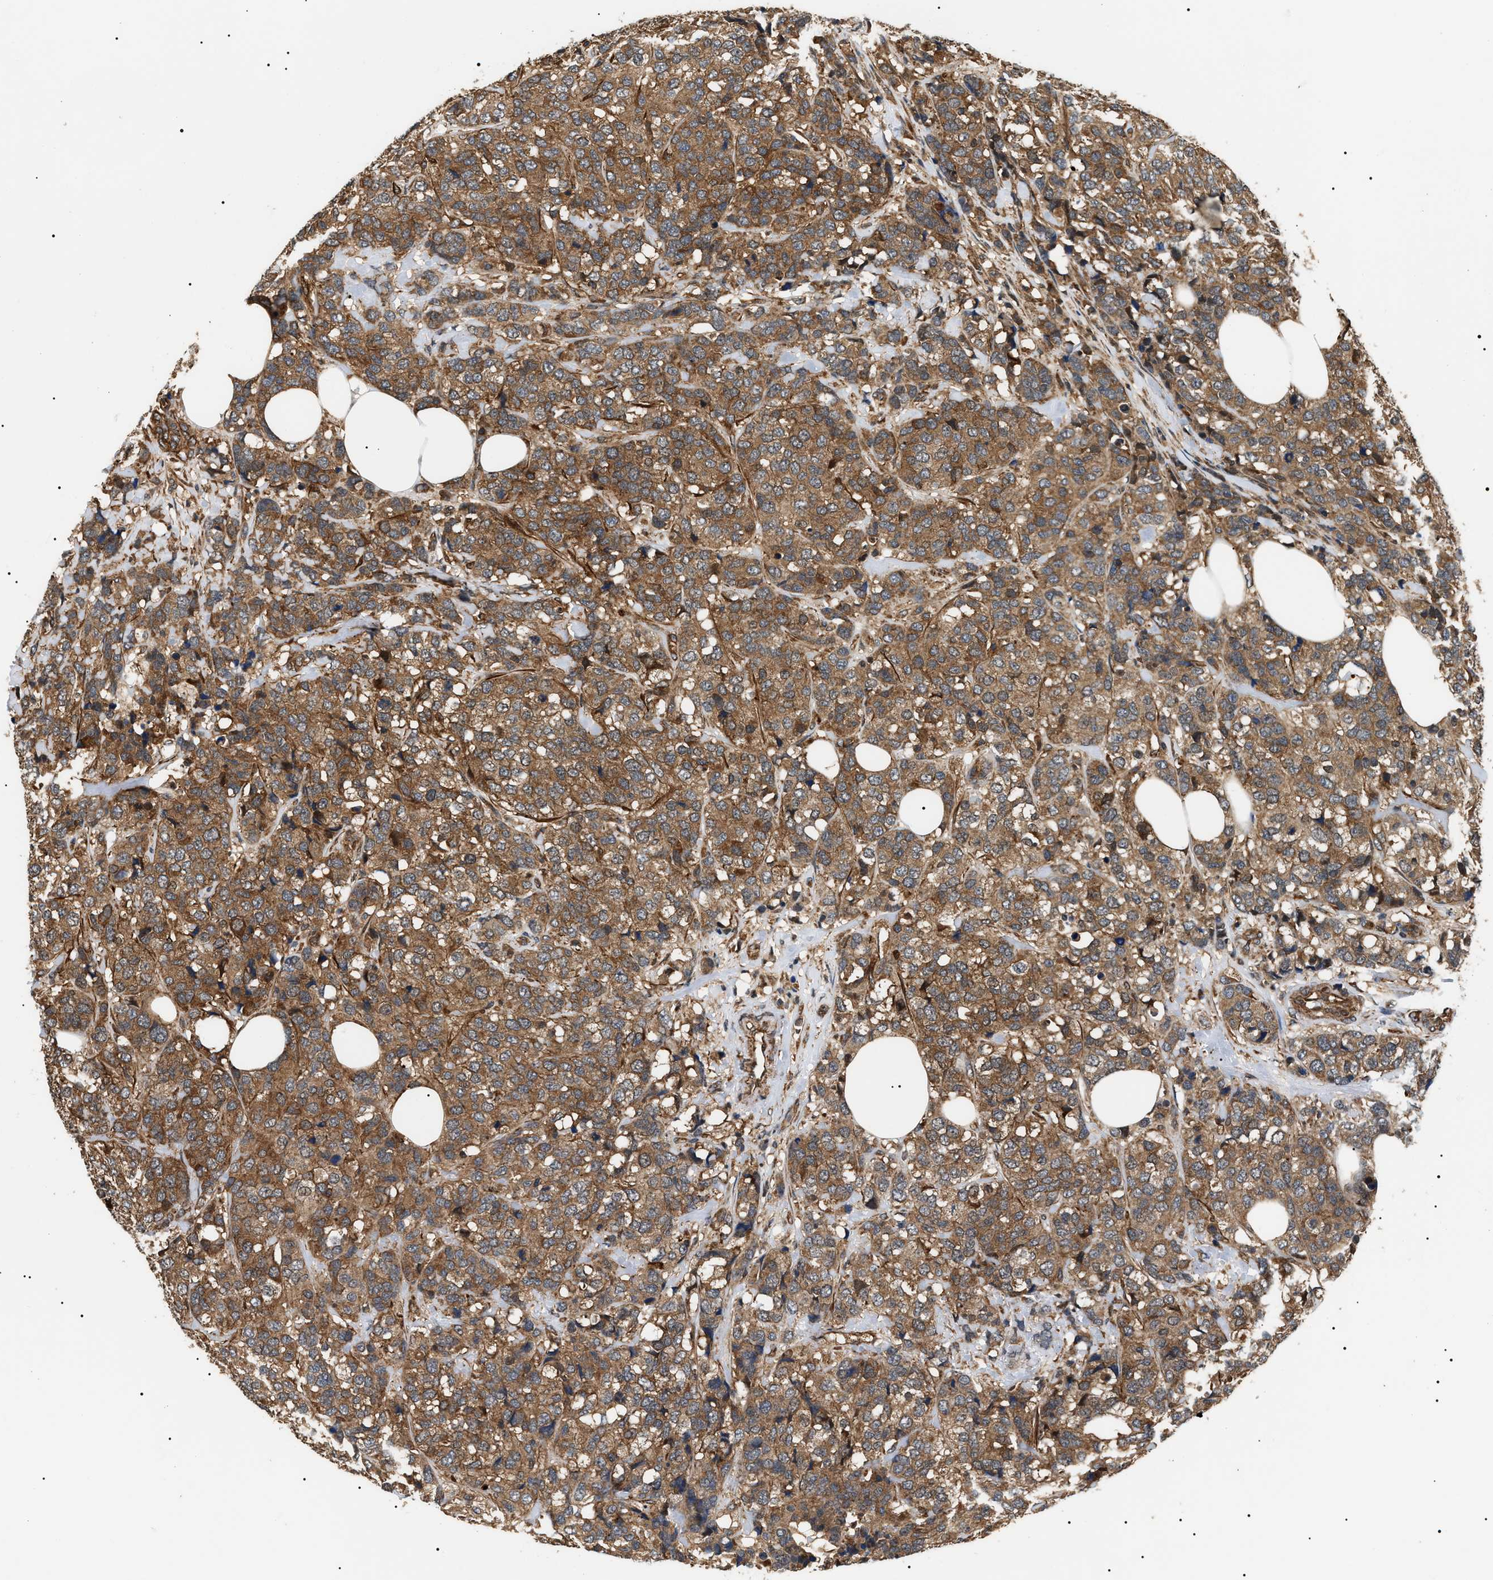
{"staining": {"intensity": "moderate", "quantity": ">75%", "location": "cytoplasmic/membranous"}, "tissue": "breast cancer", "cell_type": "Tumor cells", "image_type": "cancer", "snomed": [{"axis": "morphology", "description": "Lobular carcinoma"}, {"axis": "topography", "description": "Breast"}], "caption": "IHC (DAB) staining of breast cancer (lobular carcinoma) exhibits moderate cytoplasmic/membranous protein expression in approximately >75% of tumor cells. Immunohistochemistry stains the protein of interest in brown and the nuclei are stained blue.", "gene": "SH3GLB2", "patient": {"sex": "female", "age": 59}}